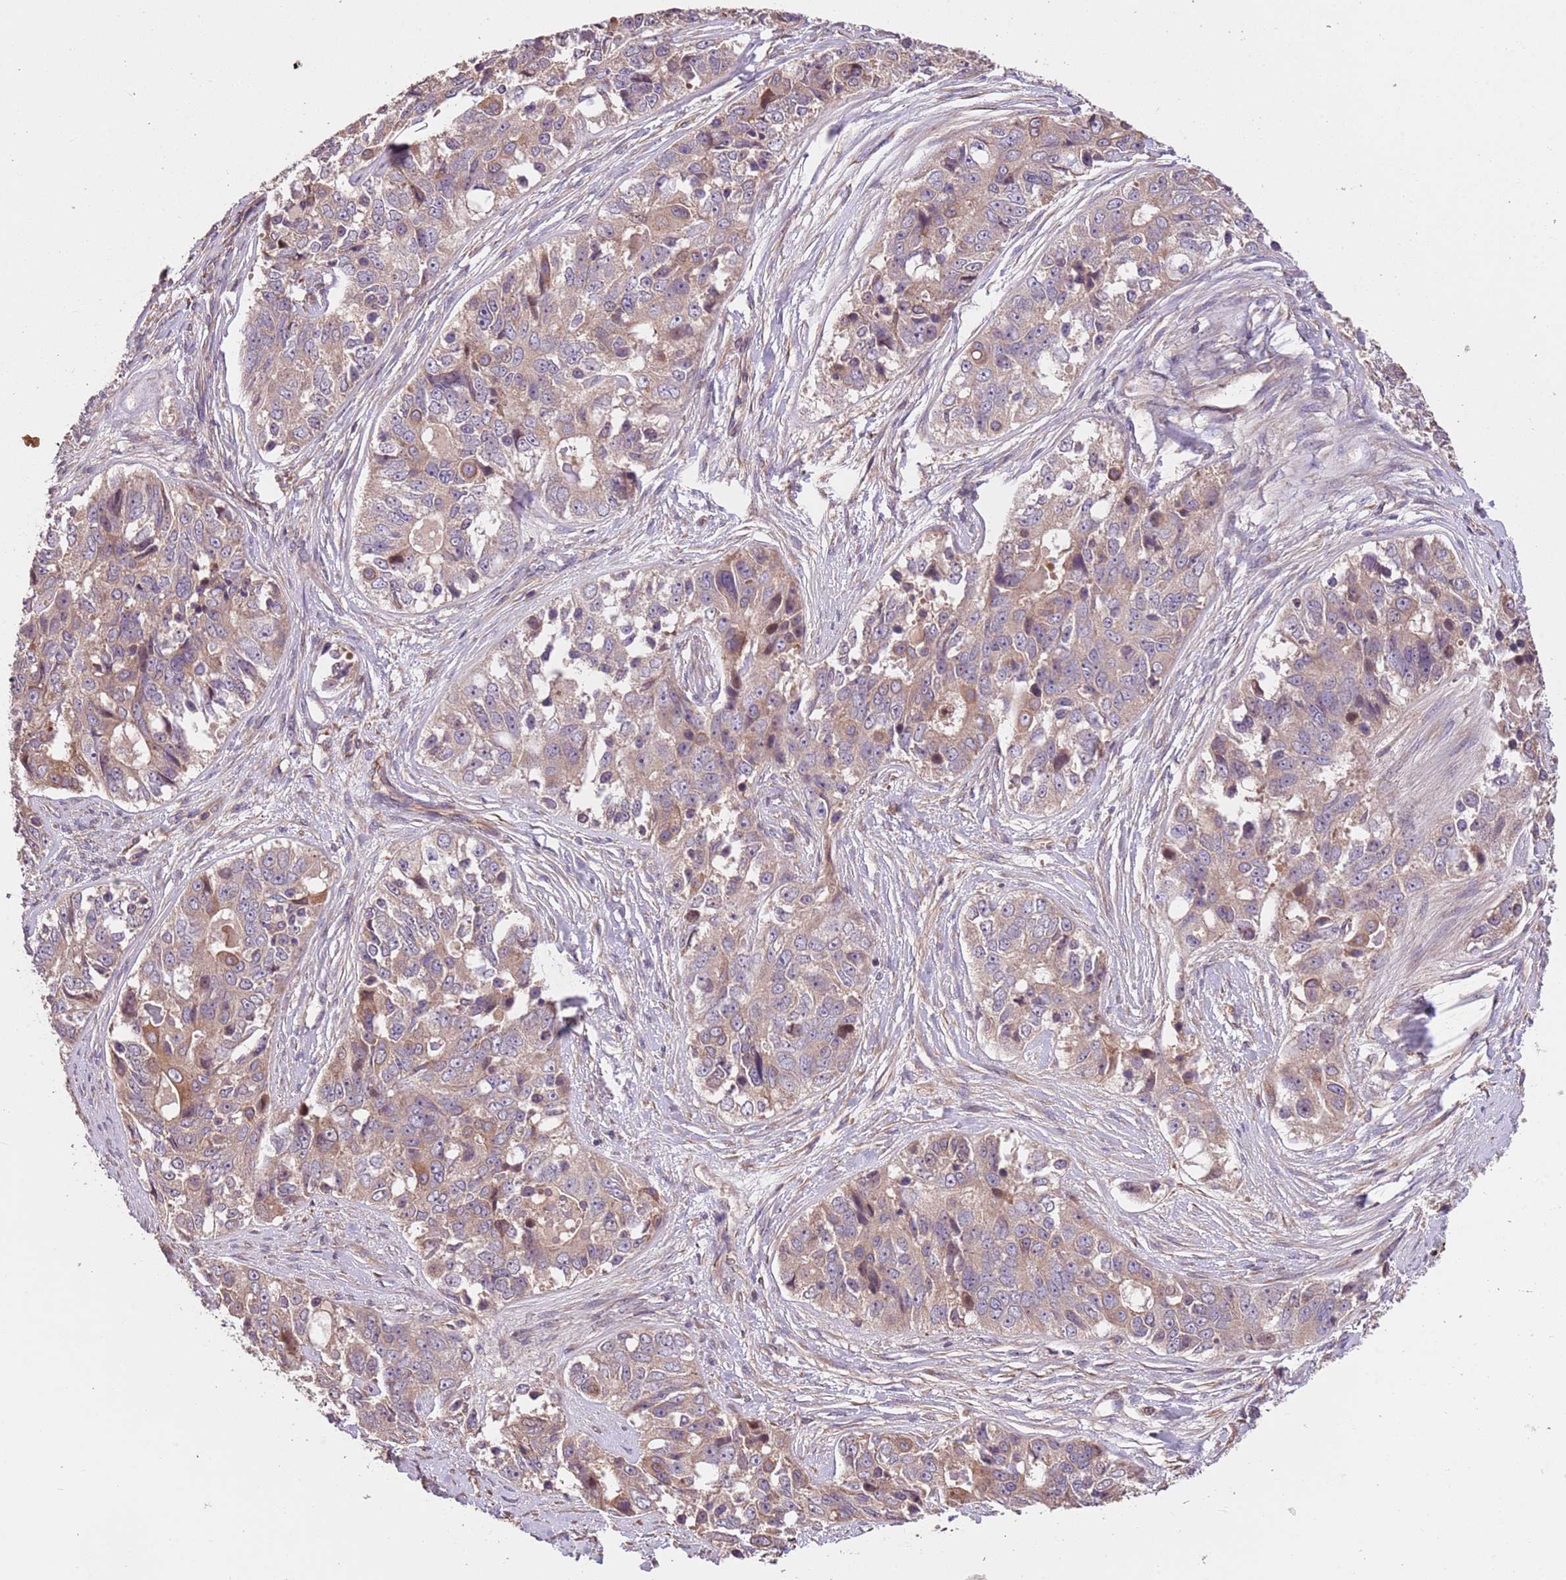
{"staining": {"intensity": "weak", "quantity": ">75%", "location": "cytoplasmic/membranous"}, "tissue": "ovarian cancer", "cell_type": "Tumor cells", "image_type": "cancer", "snomed": [{"axis": "morphology", "description": "Carcinoma, endometroid"}, {"axis": "topography", "description": "Ovary"}], "caption": "Ovarian cancer stained for a protein (brown) shows weak cytoplasmic/membranous positive expression in approximately >75% of tumor cells.", "gene": "FAM89B", "patient": {"sex": "female", "age": 51}}